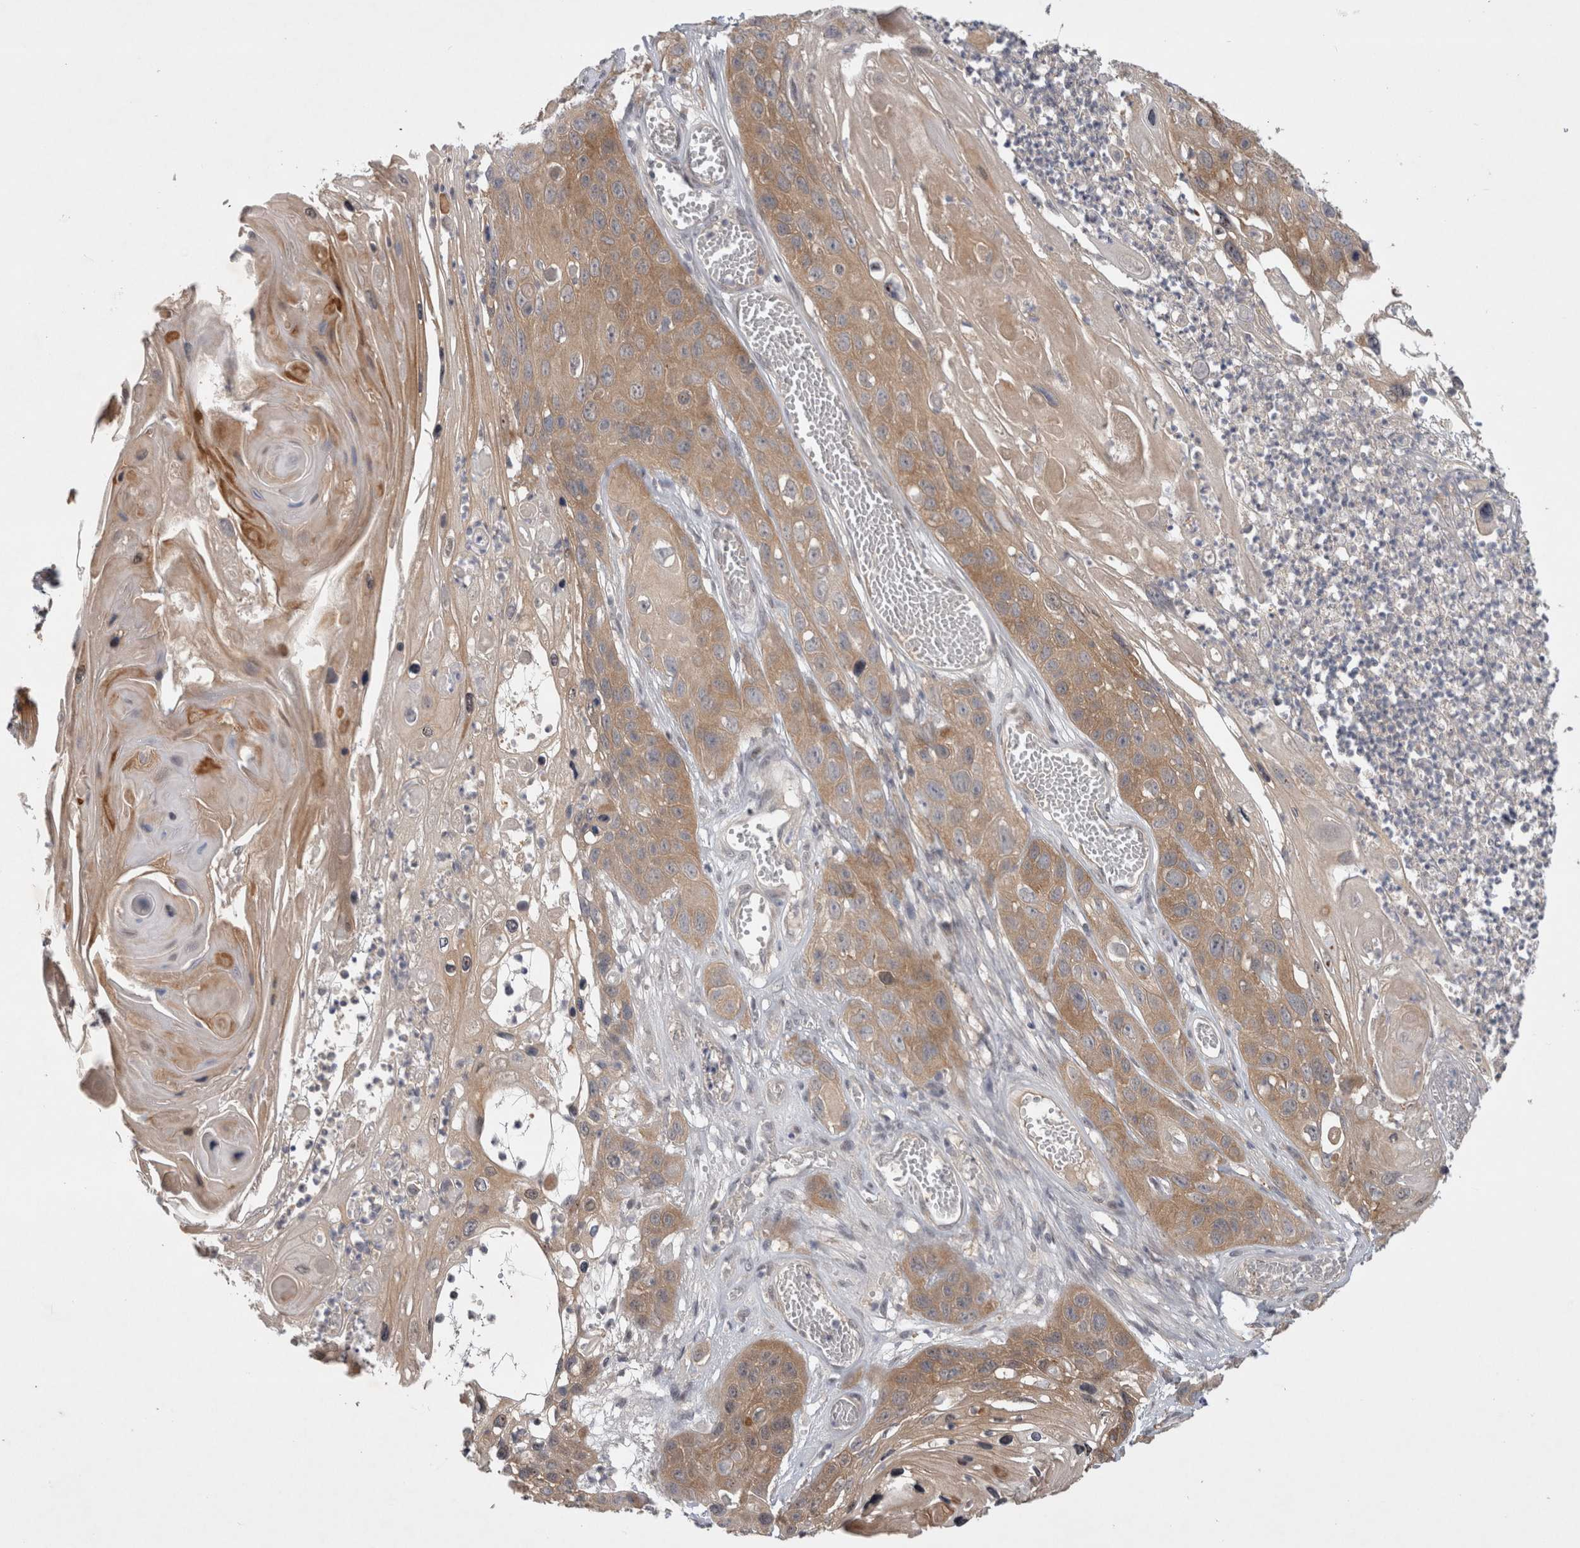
{"staining": {"intensity": "moderate", "quantity": ">75%", "location": "cytoplasmic/membranous"}, "tissue": "skin cancer", "cell_type": "Tumor cells", "image_type": "cancer", "snomed": [{"axis": "morphology", "description": "Squamous cell carcinoma, NOS"}, {"axis": "topography", "description": "Skin"}], "caption": "Protein staining exhibits moderate cytoplasmic/membranous staining in approximately >75% of tumor cells in skin cancer.", "gene": "CERS3", "patient": {"sex": "male", "age": 55}}